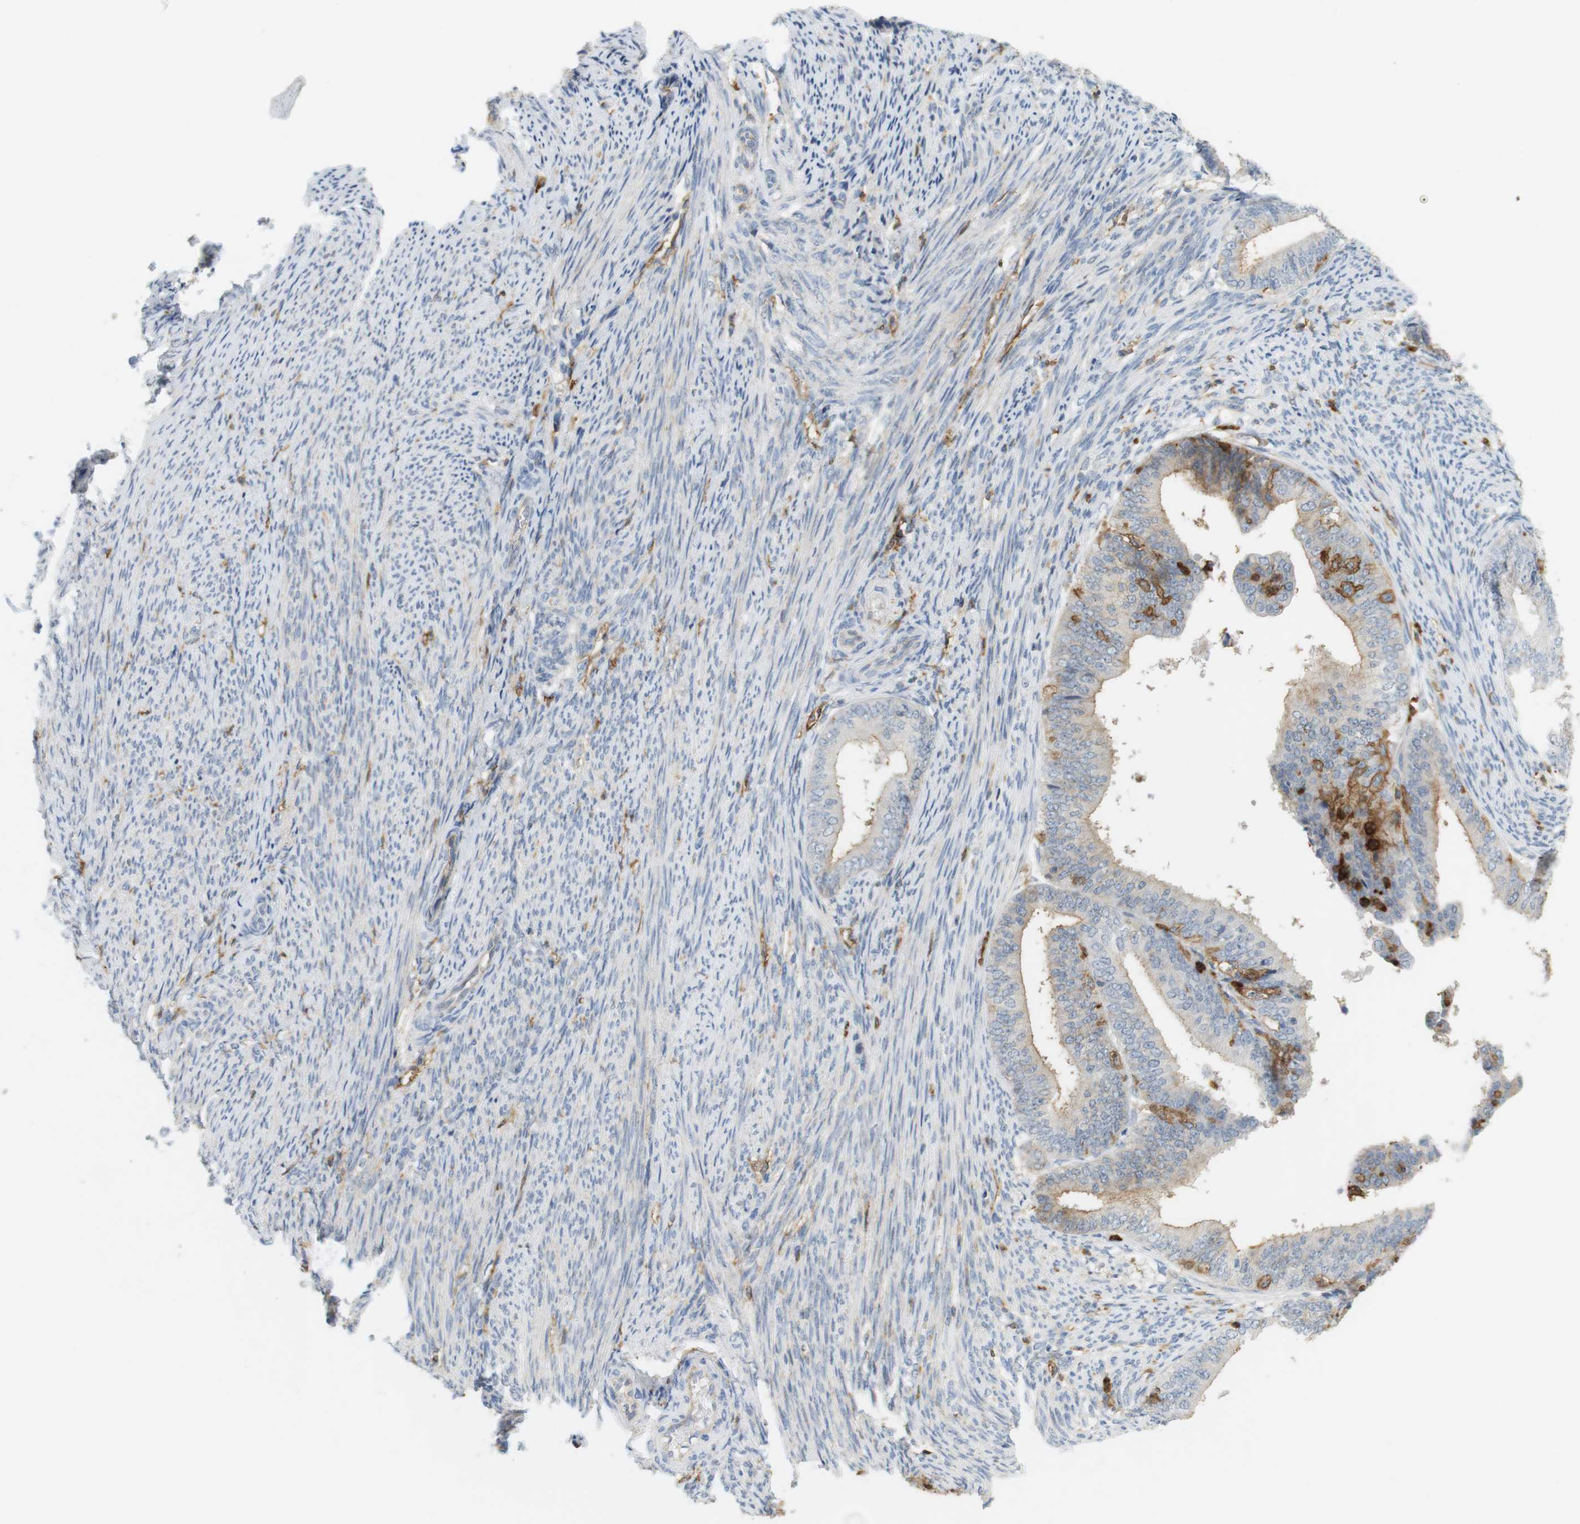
{"staining": {"intensity": "weak", "quantity": "25%-75%", "location": "cytoplasmic/membranous"}, "tissue": "endometrial cancer", "cell_type": "Tumor cells", "image_type": "cancer", "snomed": [{"axis": "morphology", "description": "Adenocarcinoma, NOS"}, {"axis": "topography", "description": "Endometrium"}], "caption": "IHC of endometrial cancer displays low levels of weak cytoplasmic/membranous staining in about 25%-75% of tumor cells.", "gene": "SIRPA", "patient": {"sex": "female", "age": 63}}